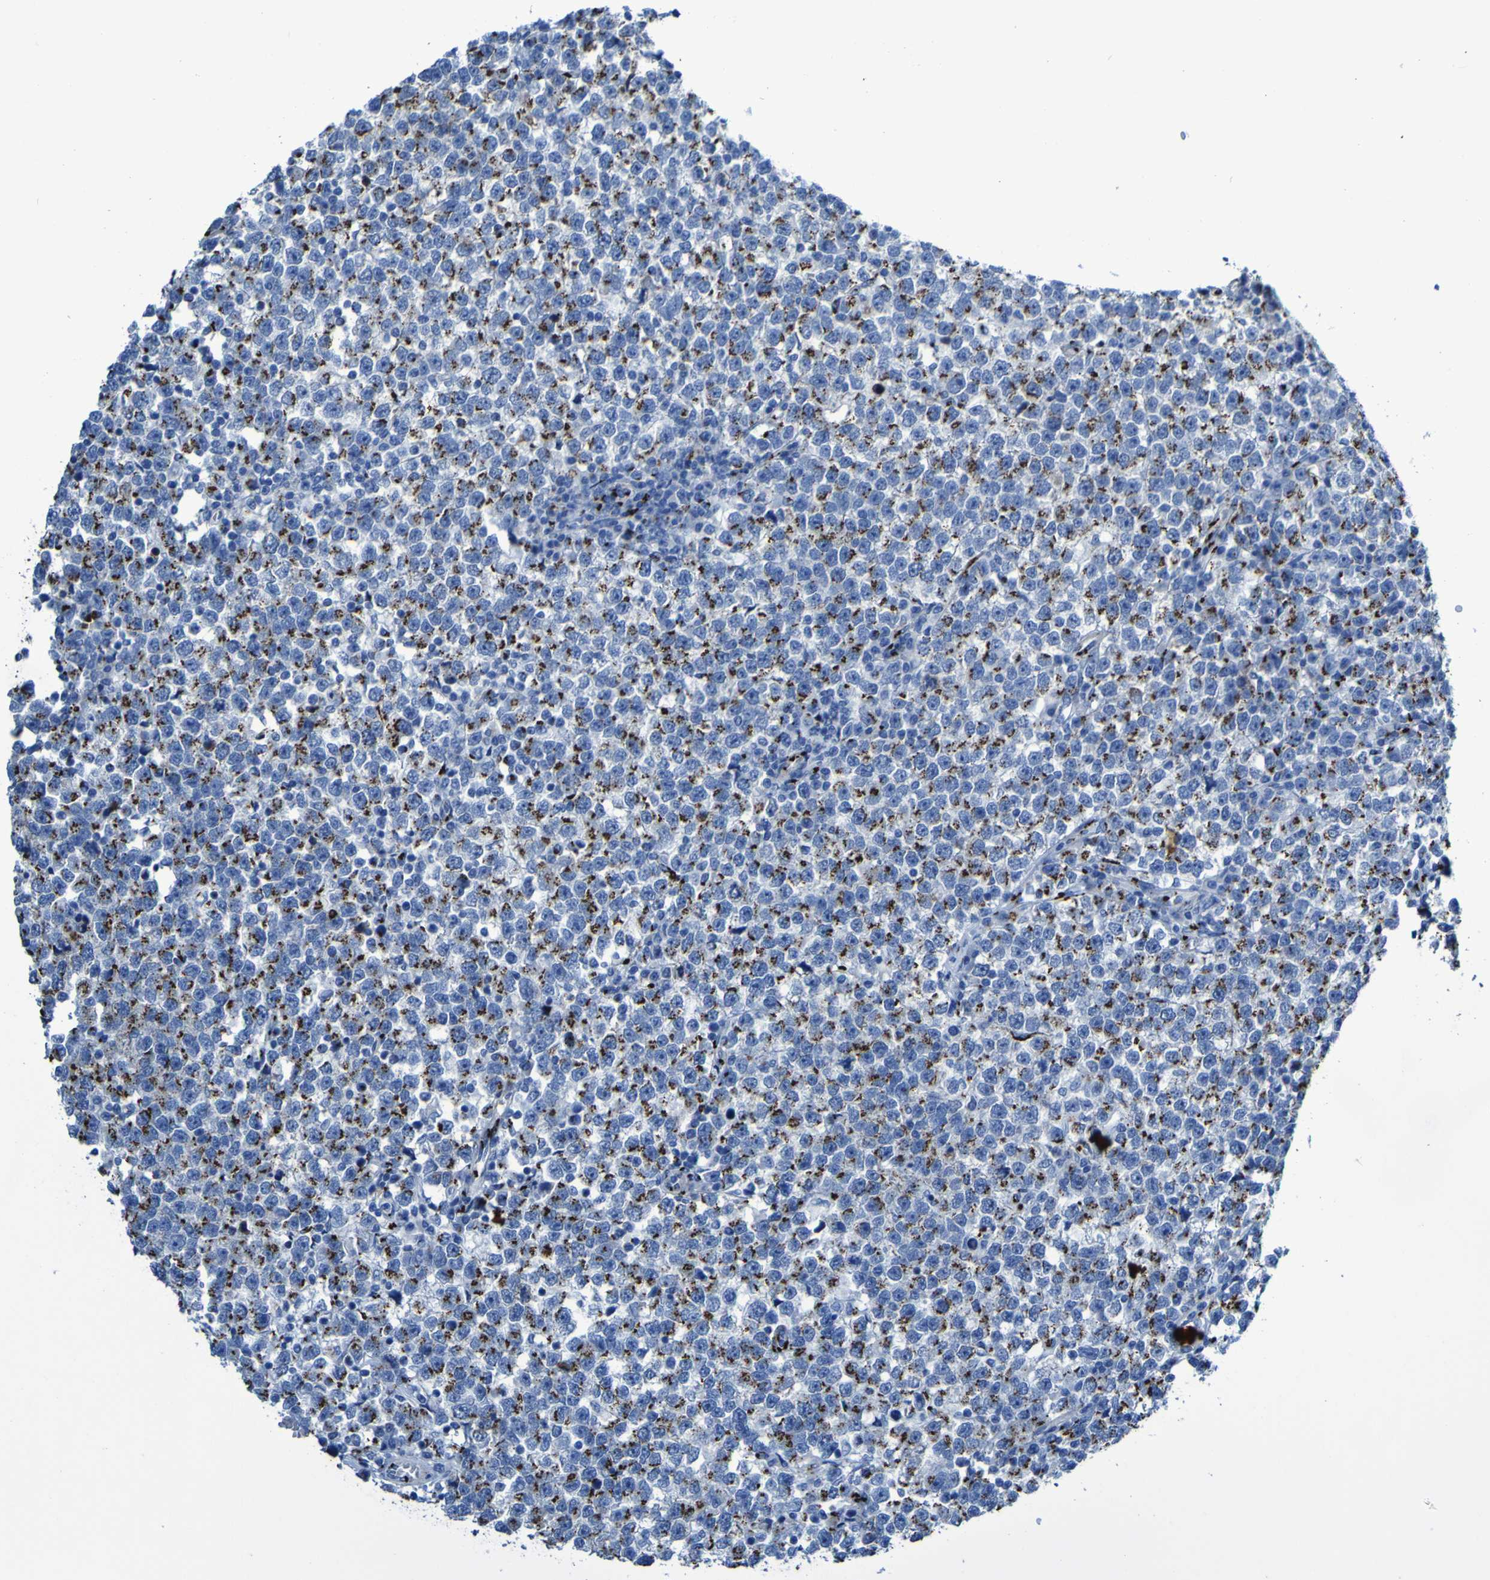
{"staining": {"intensity": "strong", "quantity": "25%-75%", "location": "cytoplasmic/membranous"}, "tissue": "testis cancer", "cell_type": "Tumor cells", "image_type": "cancer", "snomed": [{"axis": "morphology", "description": "Seminoma, NOS"}, {"axis": "topography", "description": "Testis"}], "caption": "A high-resolution photomicrograph shows immunohistochemistry staining of testis seminoma, which demonstrates strong cytoplasmic/membranous staining in approximately 25%-75% of tumor cells.", "gene": "GOLM1", "patient": {"sex": "male", "age": 43}}